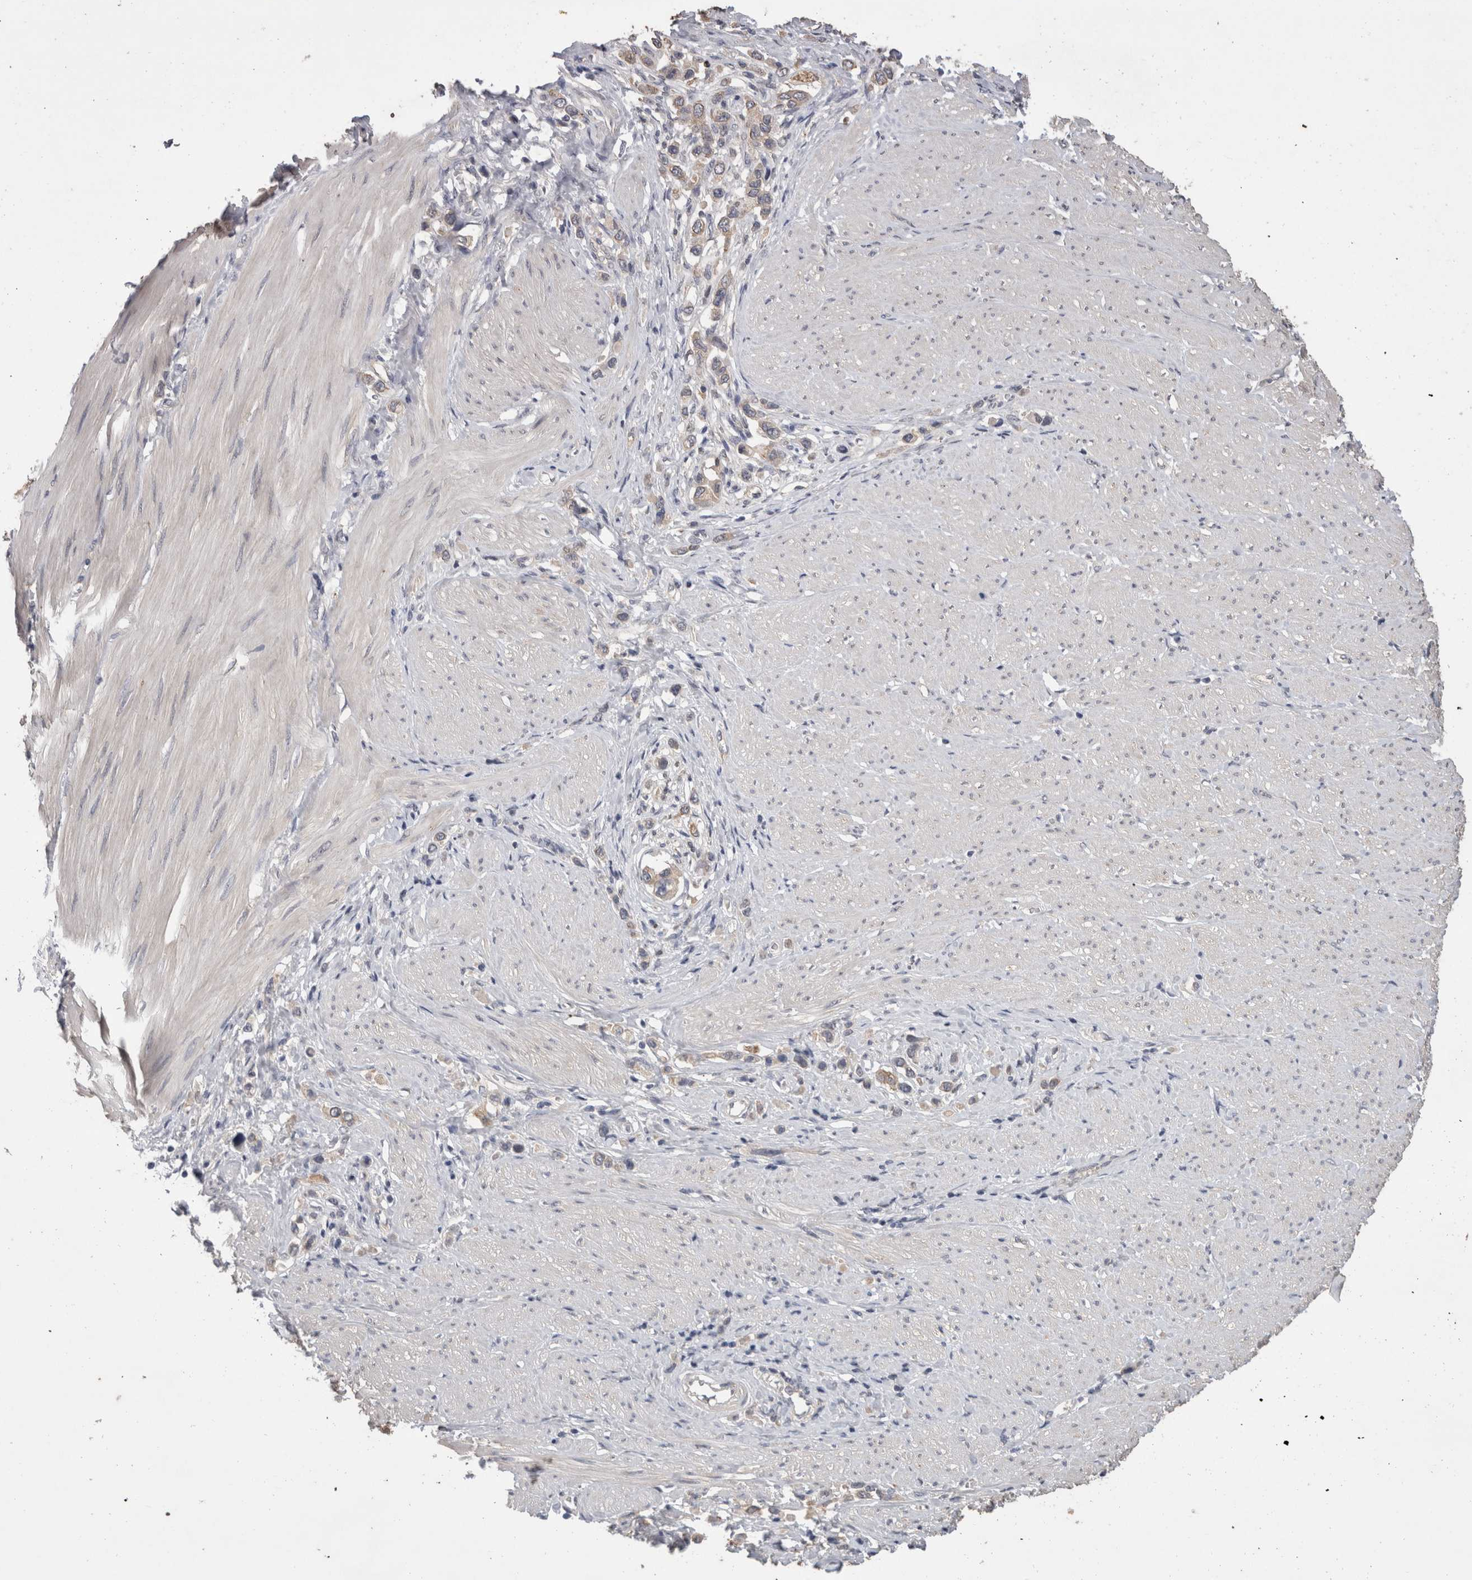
{"staining": {"intensity": "weak", "quantity": ">75%", "location": "cytoplasmic/membranous"}, "tissue": "stomach cancer", "cell_type": "Tumor cells", "image_type": "cancer", "snomed": [{"axis": "morphology", "description": "Adenocarcinoma, NOS"}, {"axis": "topography", "description": "Stomach"}], "caption": "Protein expression analysis of stomach cancer reveals weak cytoplasmic/membranous expression in about >75% of tumor cells.", "gene": "FHOD3", "patient": {"sex": "female", "age": 65}}